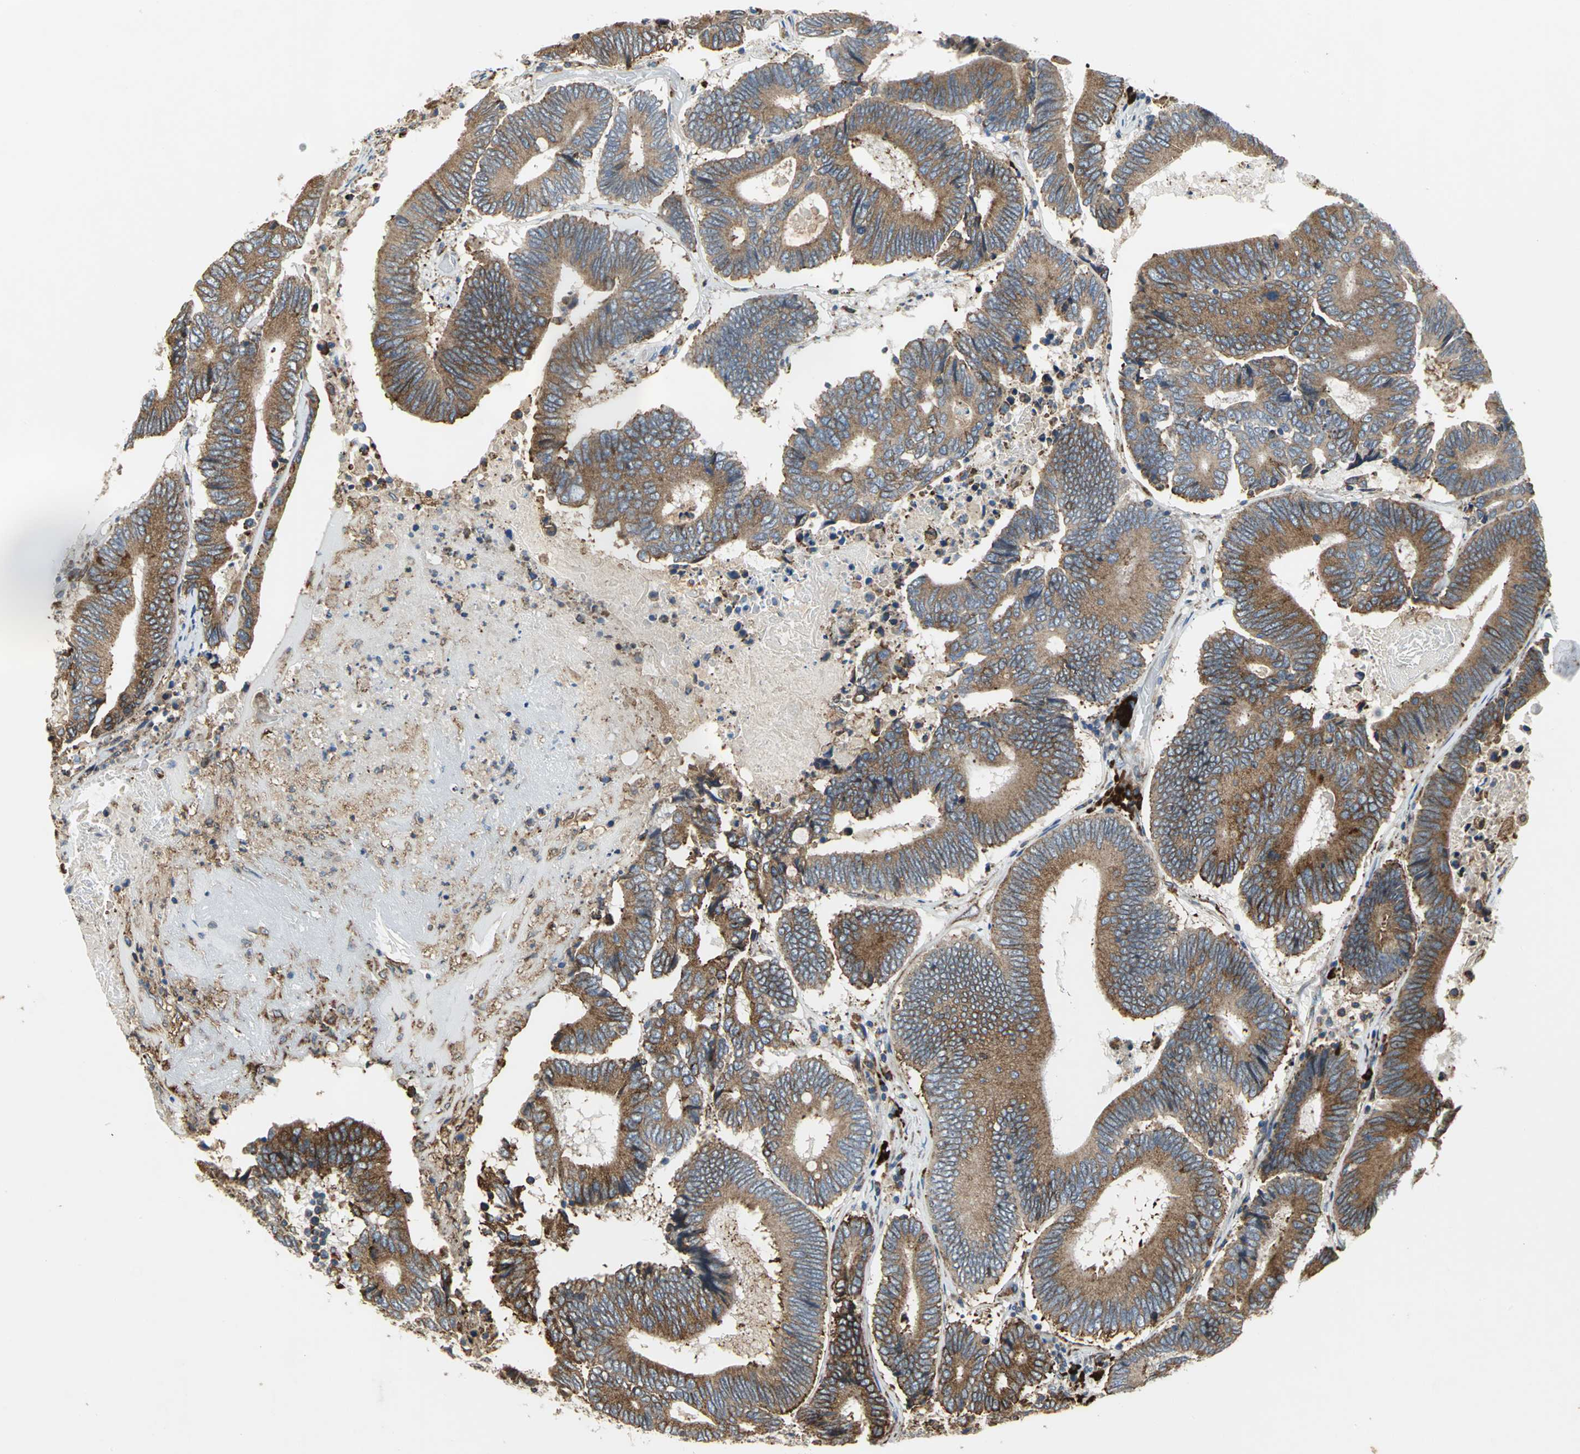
{"staining": {"intensity": "strong", "quantity": ">75%", "location": "cytoplasmic/membranous"}, "tissue": "colorectal cancer", "cell_type": "Tumor cells", "image_type": "cancer", "snomed": [{"axis": "morphology", "description": "Adenocarcinoma, NOS"}, {"axis": "topography", "description": "Colon"}], "caption": "DAB (3,3'-diaminobenzidine) immunohistochemical staining of colorectal adenocarcinoma displays strong cytoplasmic/membranous protein expression in approximately >75% of tumor cells.", "gene": "SDF2L1", "patient": {"sex": "female", "age": 78}}